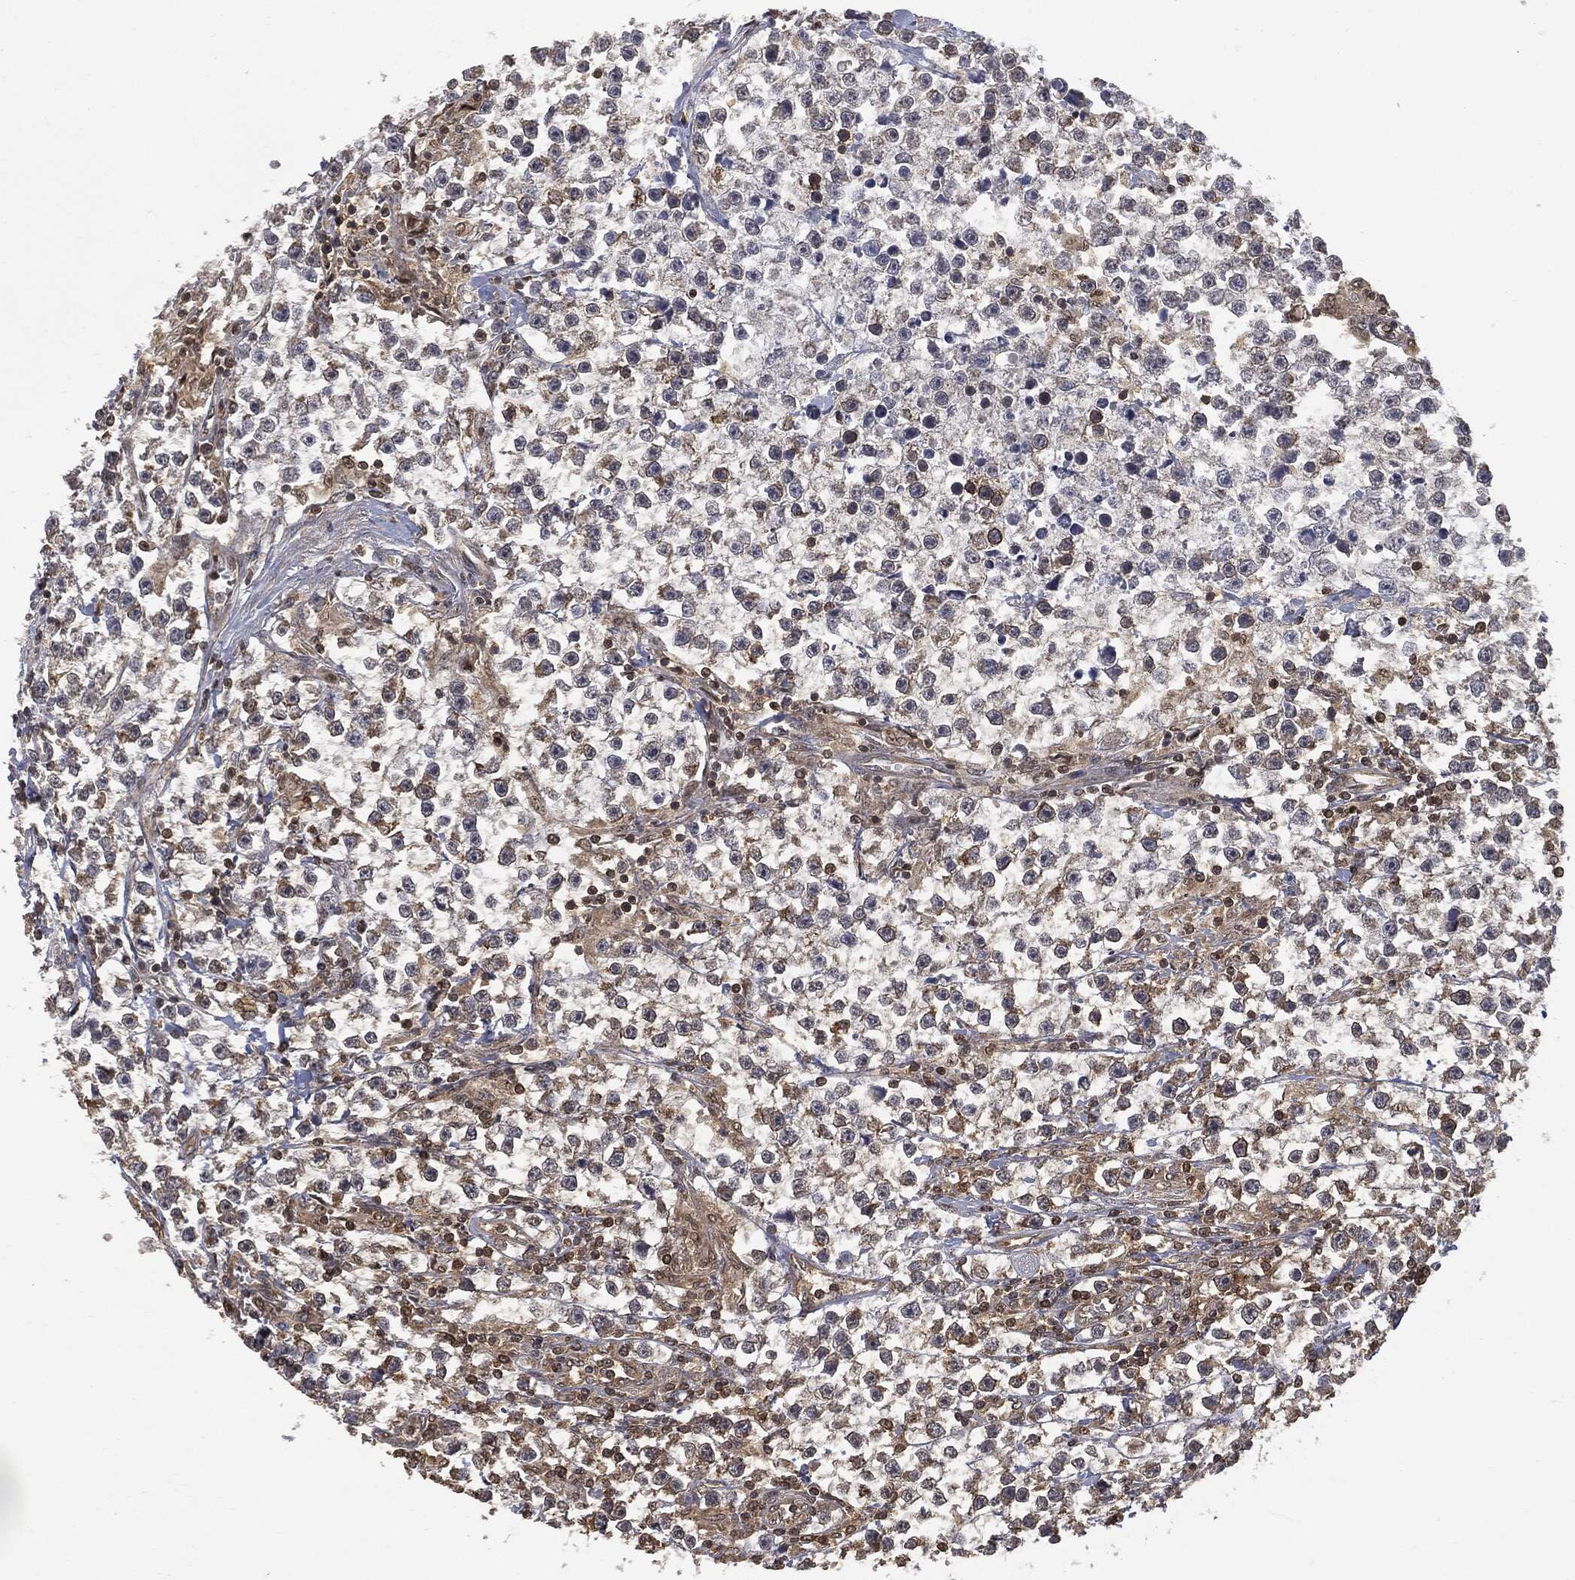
{"staining": {"intensity": "strong", "quantity": "<25%", "location": "cytoplasmic/membranous"}, "tissue": "testis cancer", "cell_type": "Tumor cells", "image_type": "cancer", "snomed": [{"axis": "morphology", "description": "Seminoma, NOS"}, {"axis": "topography", "description": "Testis"}], "caption": "An image of testis seminoma stained for a protein reveals strong cytoplasmic/membranous brown staining in tumor cells. Immunohistochemistry stains the protein of interest in brown and the nuclei are stained blue.", "gene": "PSMB10", "patient": {"sex": "male", "age": 59}}